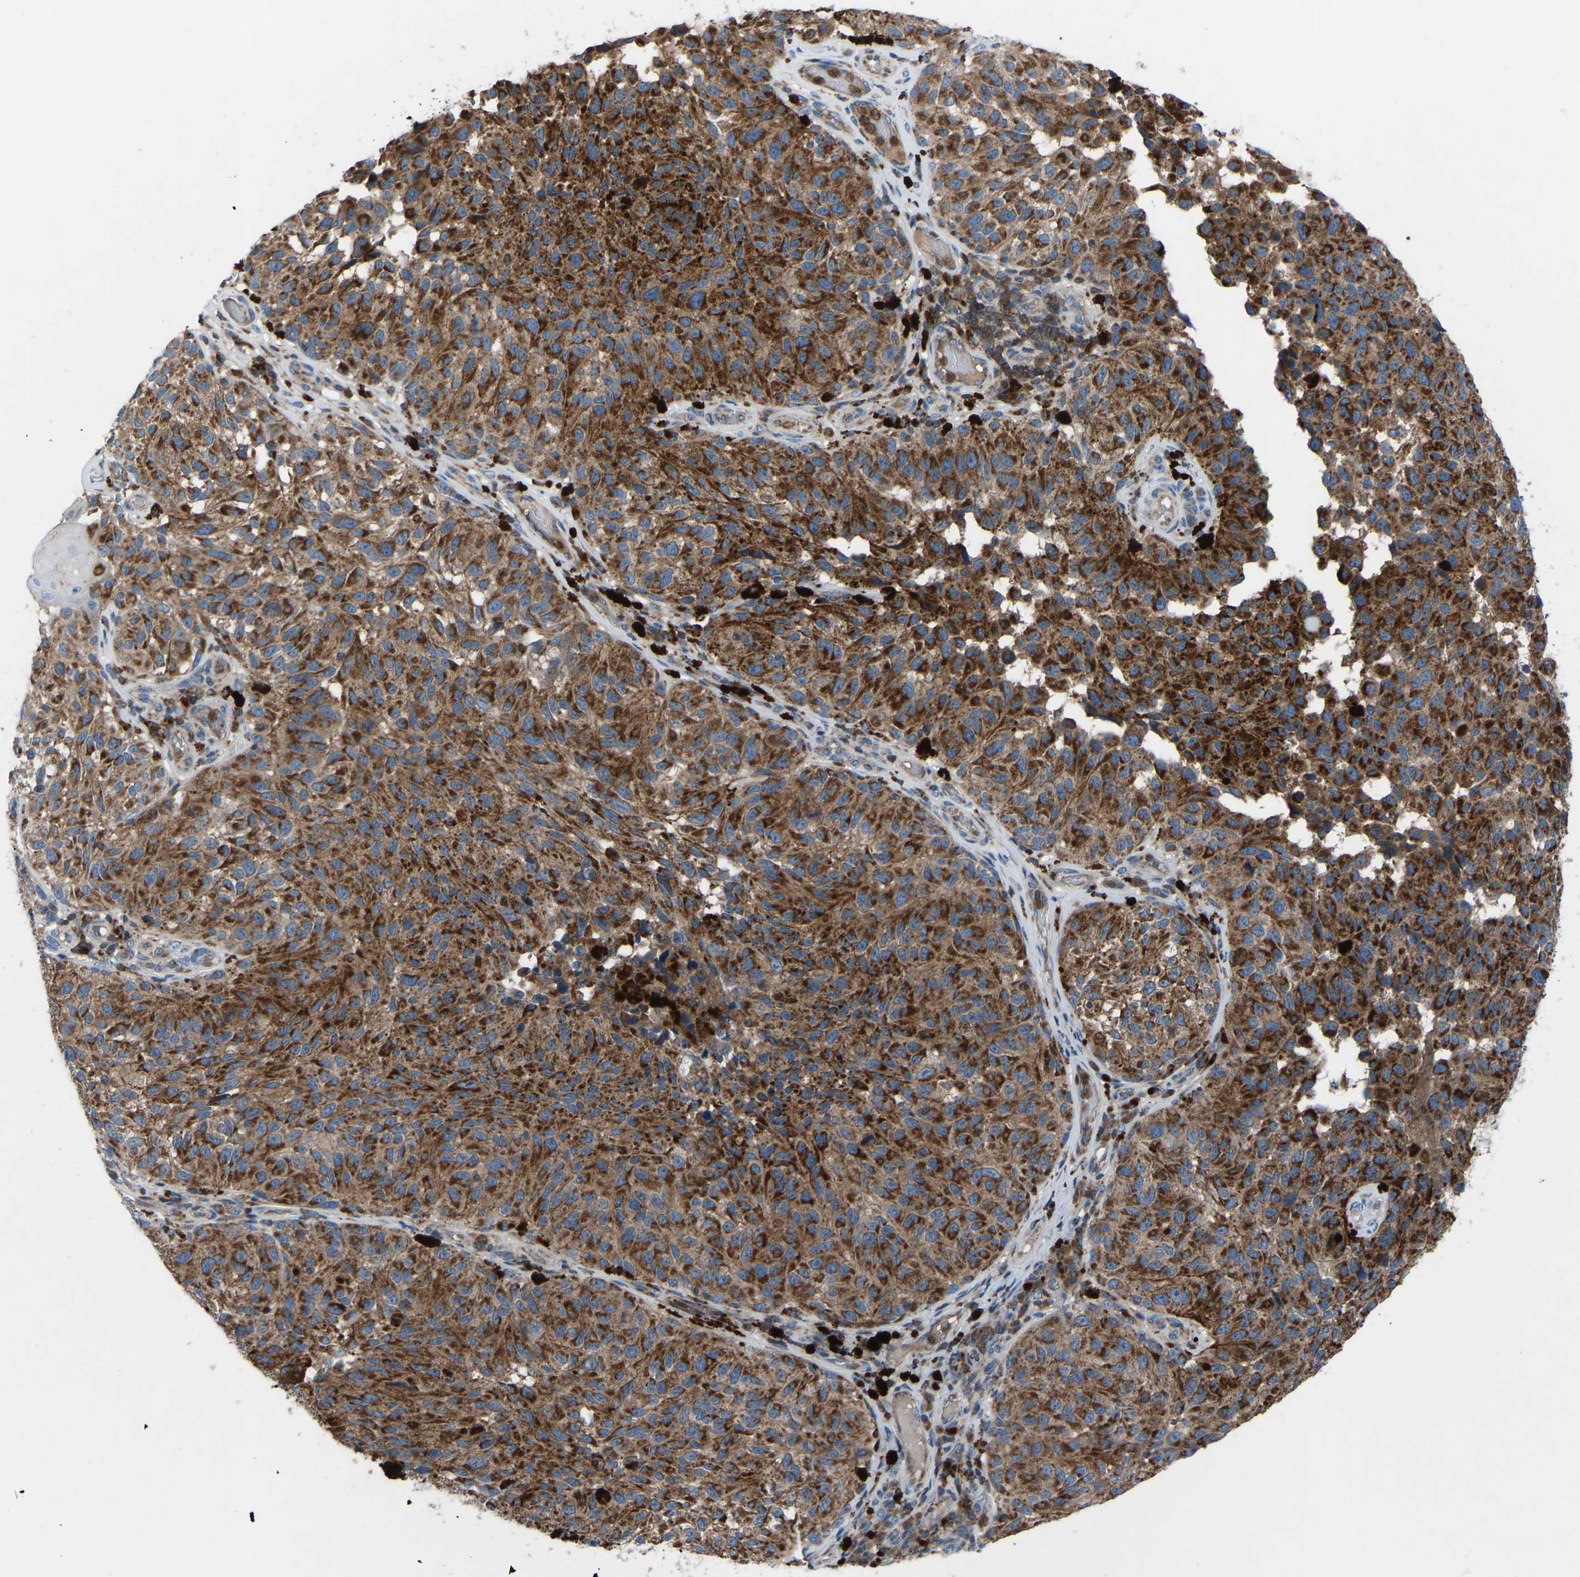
{"staining": {"intensity": "strong", "quantity": ">75%", "location": "cytoplasmic/membranous"}, "tissue": "melanoma", "cell_type": "Tumor cells", "image_type": "cancer", "snomed": [{"axis": "morphology", "description": "Malignant melanoma, NOS"}, {"axis": "topography", "description": "Skin"}], "caption": "This is a photomicrograph of immunohistochemistry (IHC) staining of malignant melanoma, which shows strong expression in the cytoplasmic/membranous of tumor cells.", "gene": "GRK6", "patient": {"sex": "female", "age": 73}}